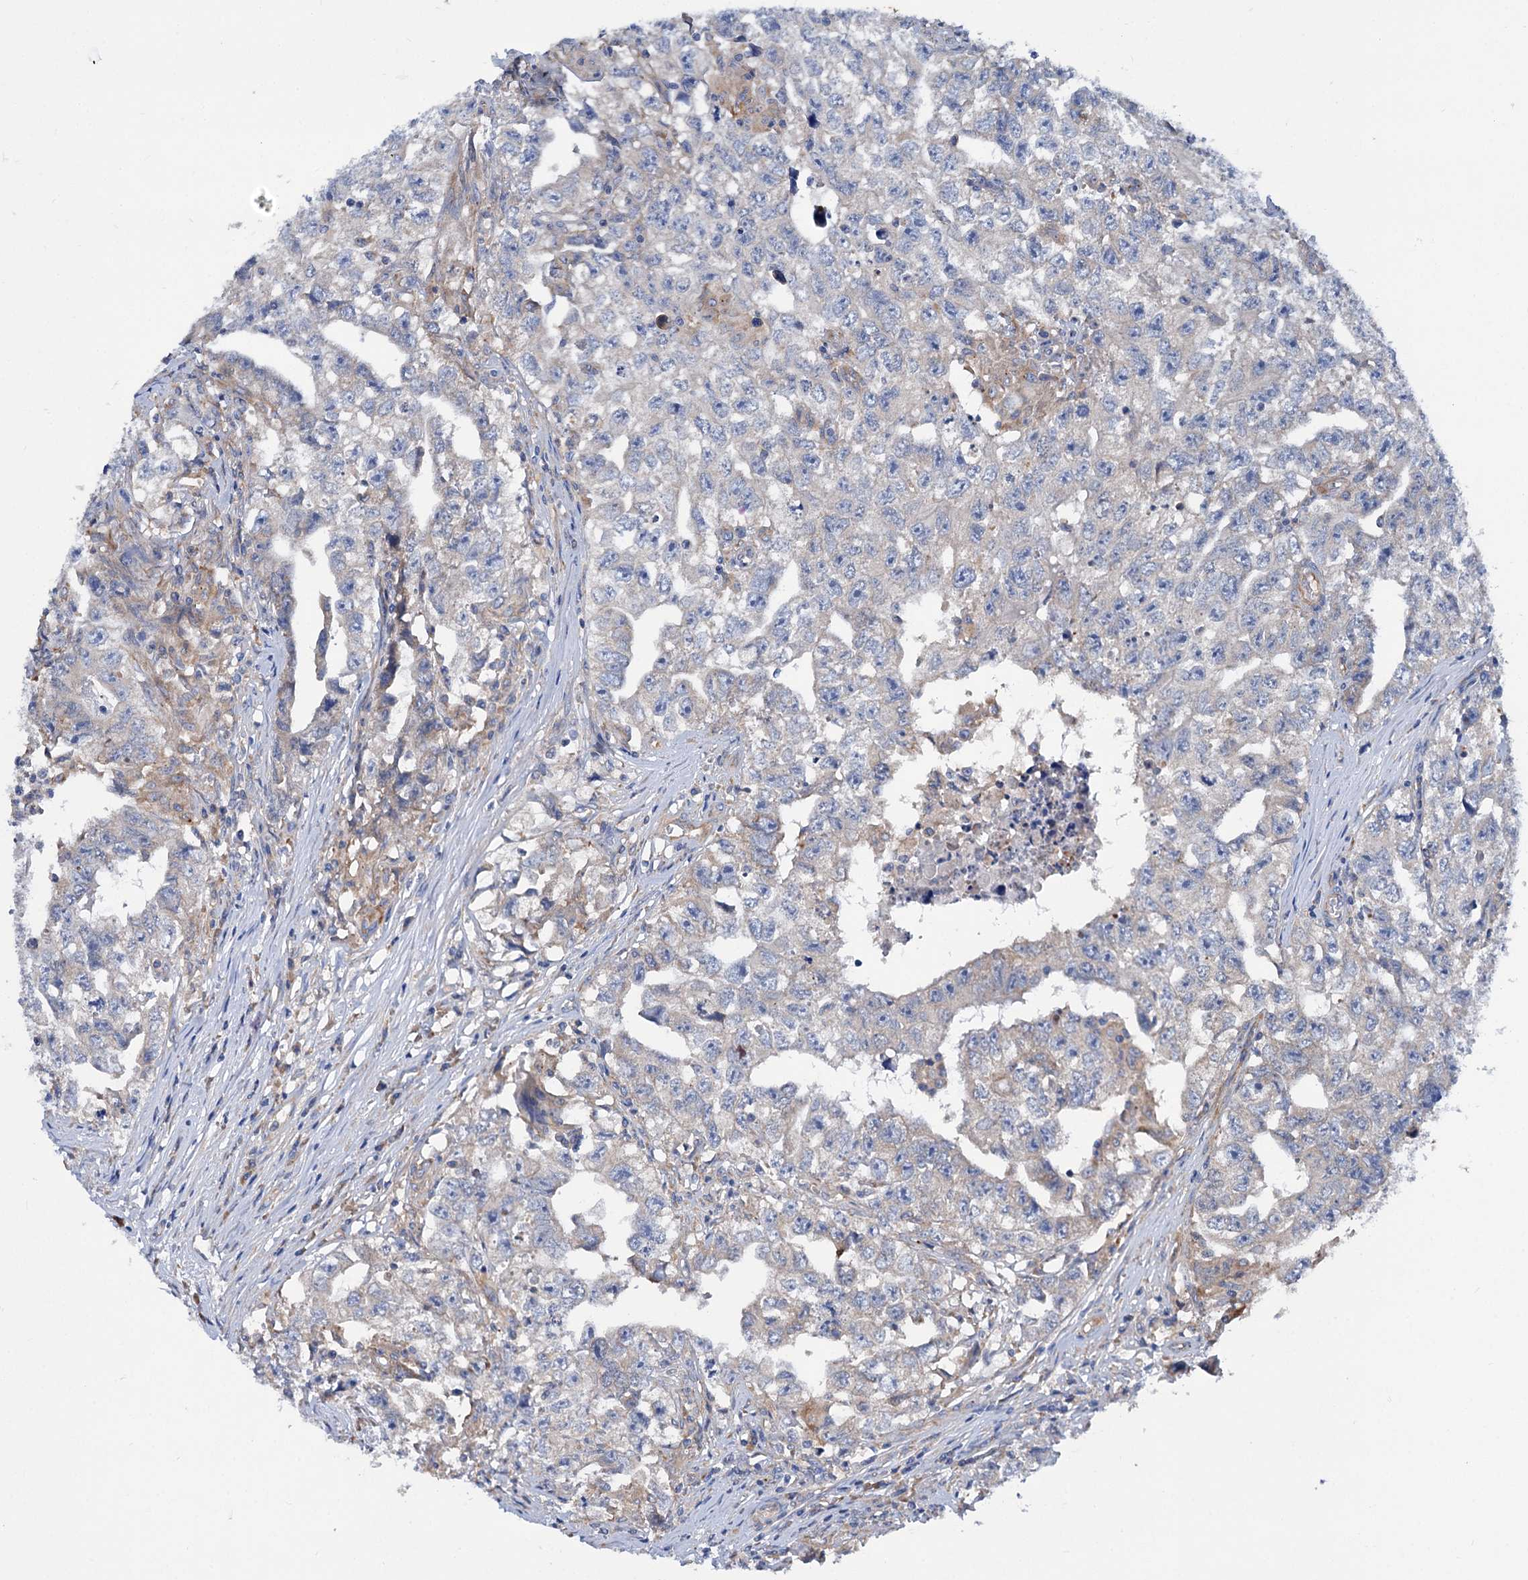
{"staining": {"intensity": "negative", "quantity": "none", "location": "none"}, "tissue": "testis cancer", "cell_type": "Tumor cells", "image_type": "cancer", "snomed": [{"axis": "morphology", "description": "Seminoma, NOS"}, {"axis": "morphology", "description": "Carcinoma, Embryonal, NOS"}, {"axis": "topography", "description": "Testis"}], "caption": "Immunohistochemical staining of human embryonal carcinoma (testis) shows no significant staining in tumor cells.", "gene": "TRIM55", "patient": {"sex": "male", "age": 43}}